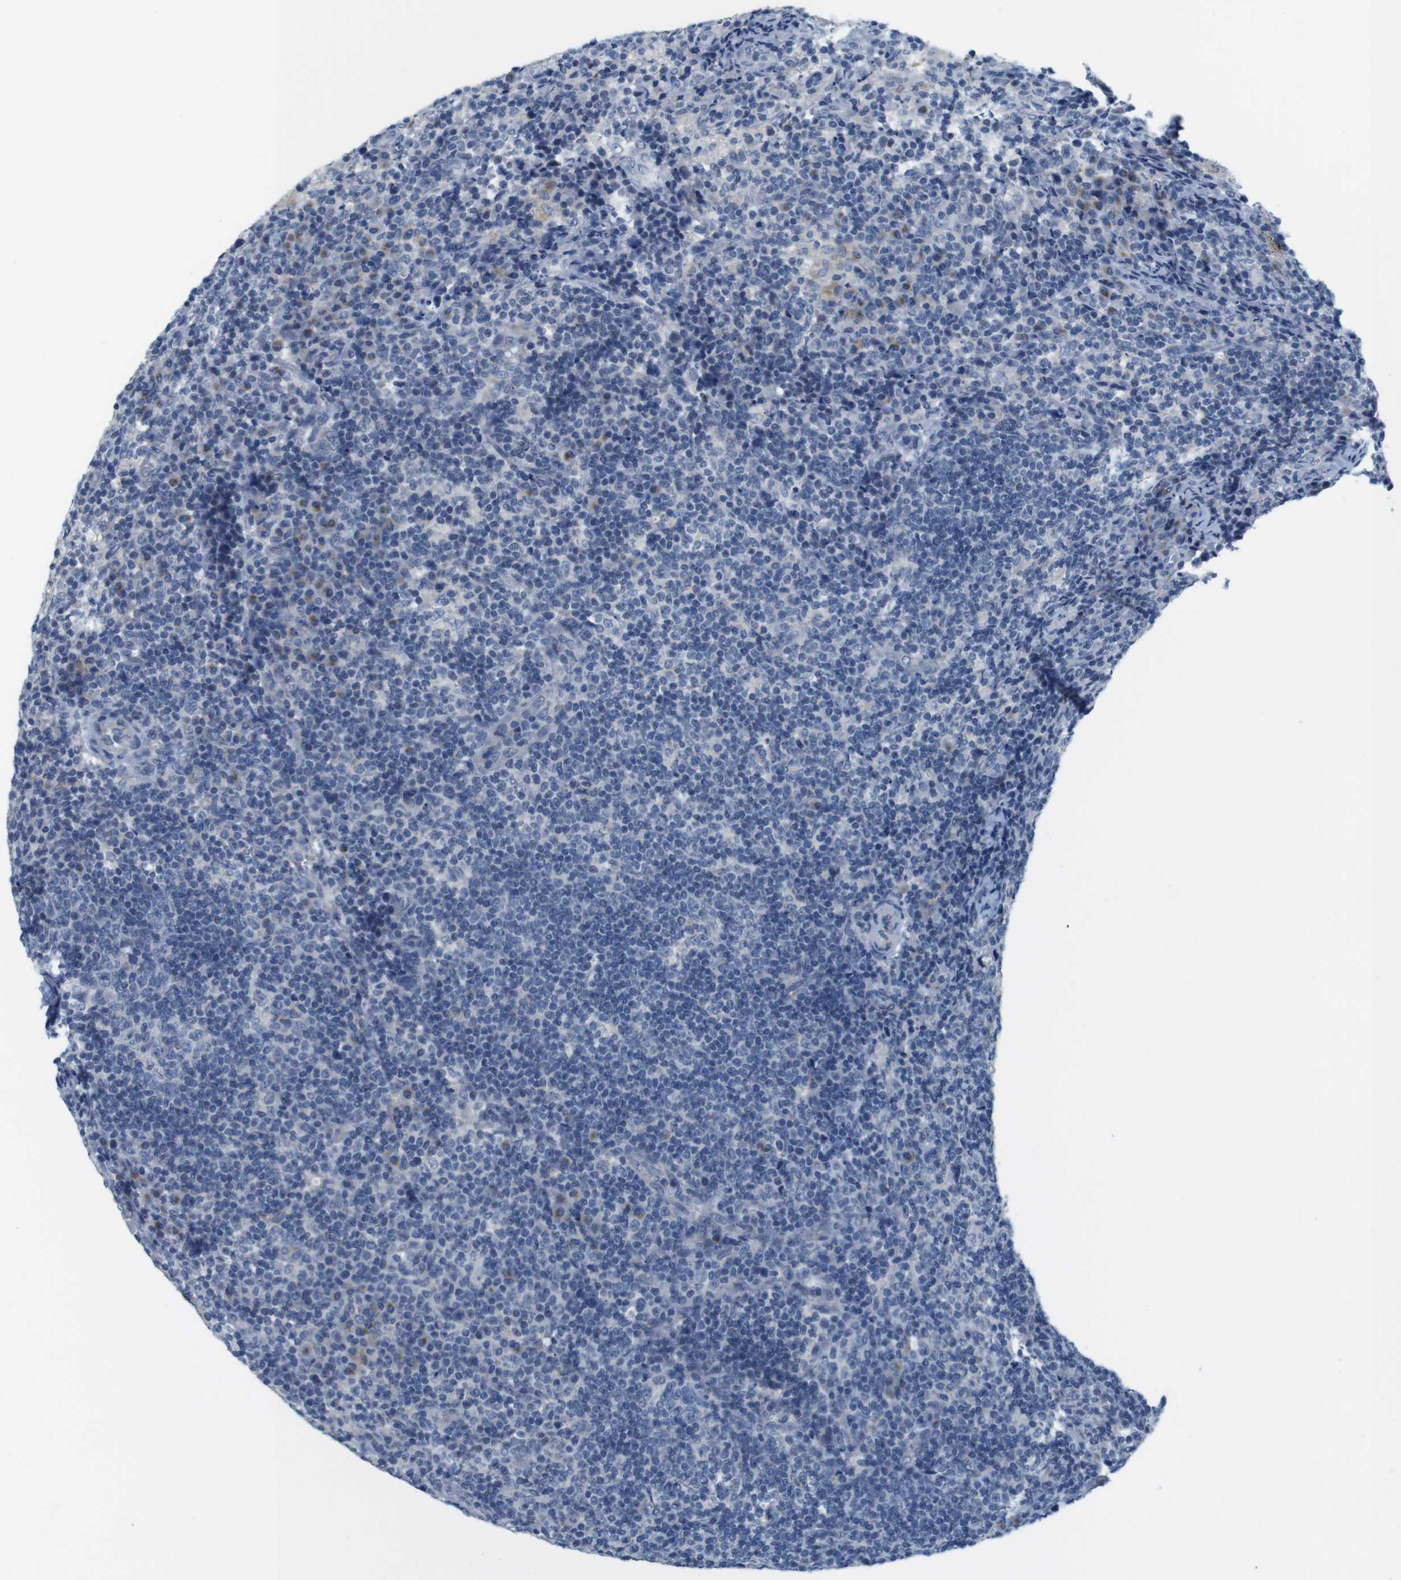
{"staining": {"intensity": "weak", "quantity": "<25%", "location": "cytoplasmic/membranous"}, "tissue": "lymph node", "cell_type": "Germinal center cells", "image_type": "normal", "snomed": [{"axis": "morphology", "description": "Normal tissue, NOS"}, {"axis": "morphology", "description": "Inflammation, NOS"}, {"axis": "topography", "description": "Lymph node"}], "caption": "The micrograph demonstrates no staining of germinal center cells in normal lymph node. (DAB IHC with hematoxylin counter stain).", "gene": "GOLGA2", "patient": {"sex": "male", "age": 55}}